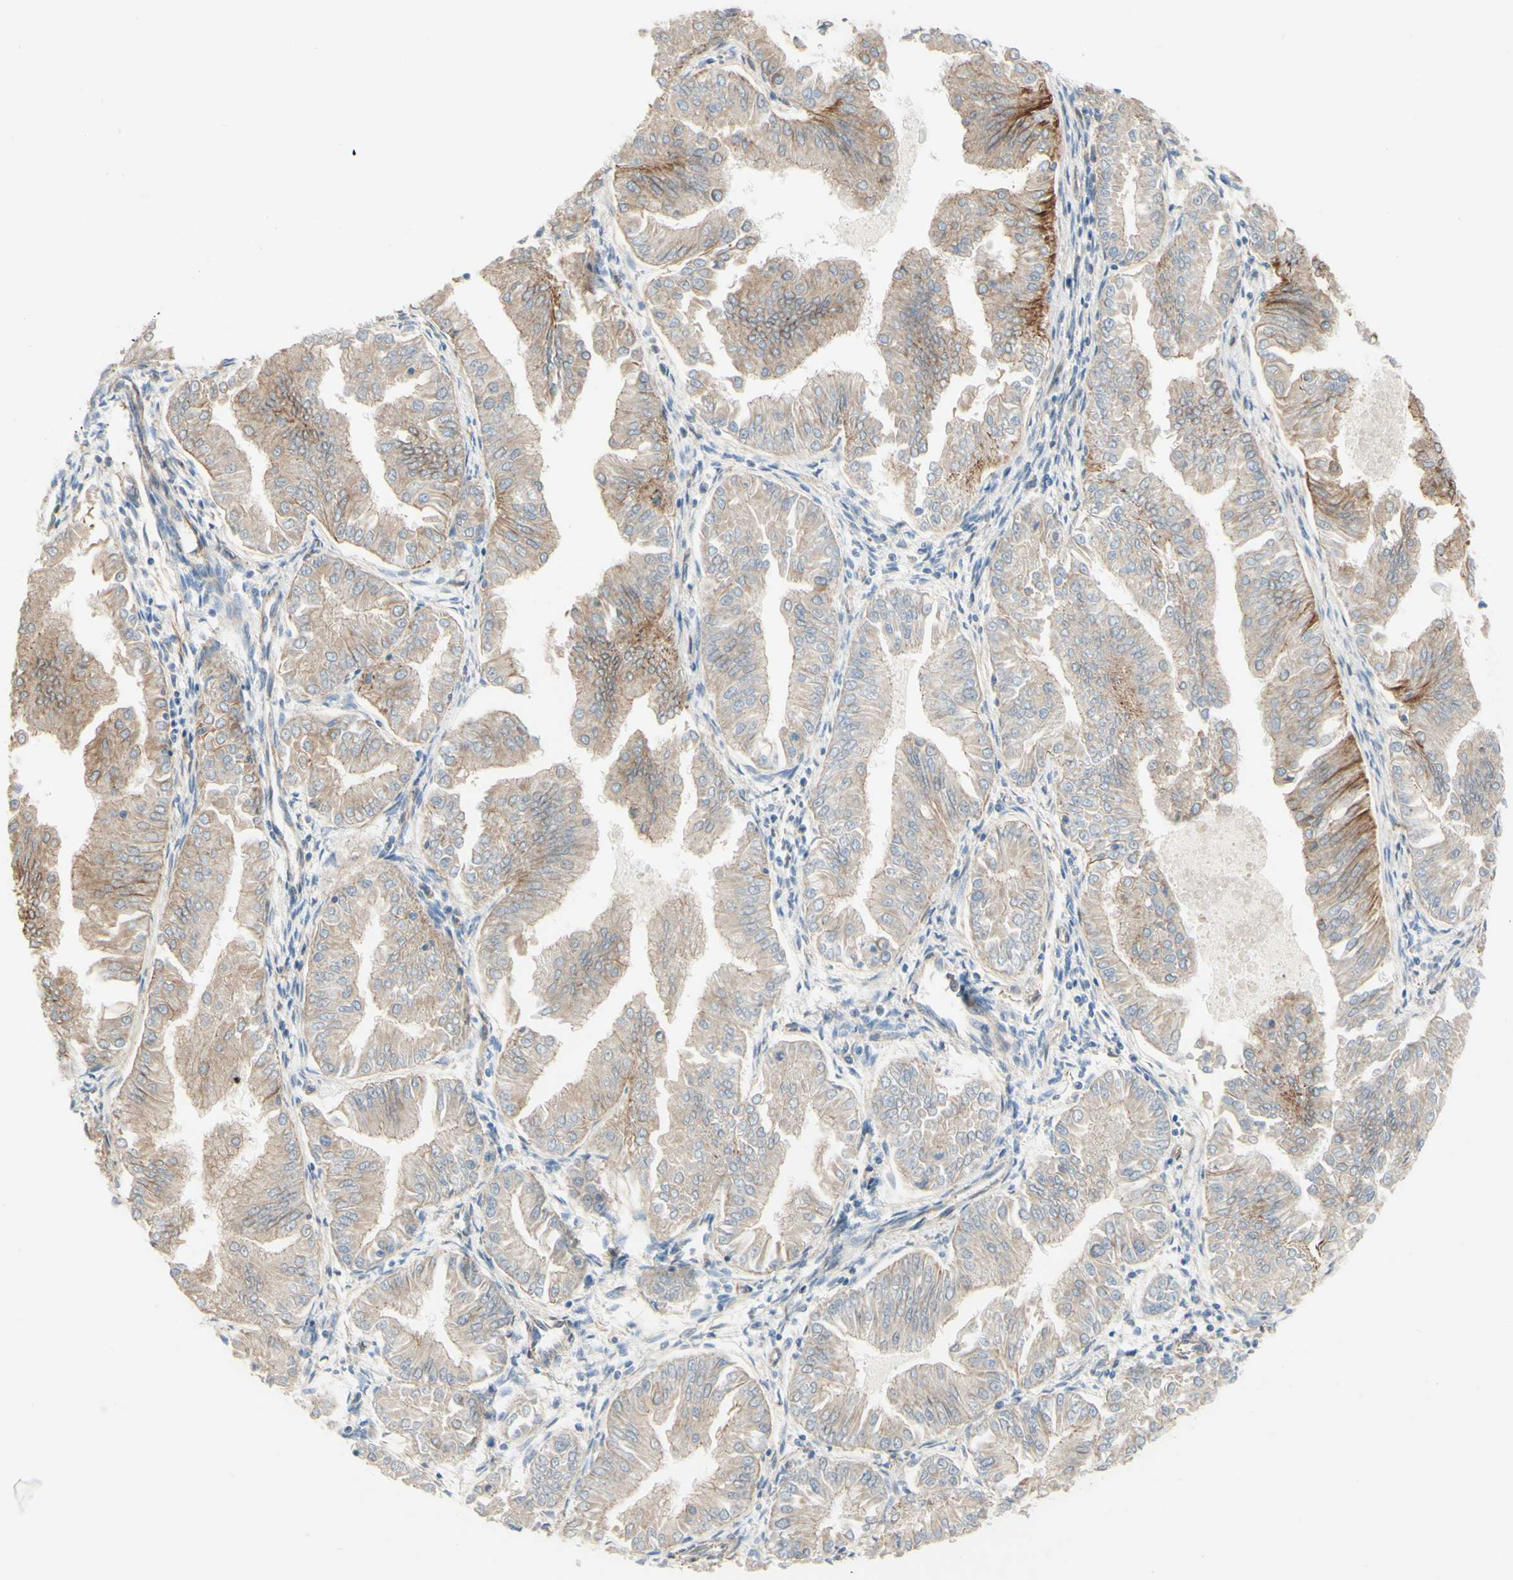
{"staining": {"intensity": "weak", "quantity": ">75%", "location": "cytoplasmic/membranous"}, "tissue": "endometrial cancer", "cell_type": "Tumor cells", "image_type": "cancer", "snomed": [{"axis": "morphology", "description": "Adenocarcinoma, NOS"}, {"axis": "topography", "description": "Endometrium"}], "caption": "Immunohistochemistry staining of endometrial adenocarcinoma, which shows low levels of weak cytoplasmic/membranous positivity in about >75% of tumor cells indicating weak cytoplasmic/membranous protein expression. The staining was performed using DAB (3,3'-diaminobenzidine) (brown) for protein detection and nuclei were counterstained in hematoxylin (blue).", "gene": "ENDOD1", "patient": {"sex": "female", "age": 53}}